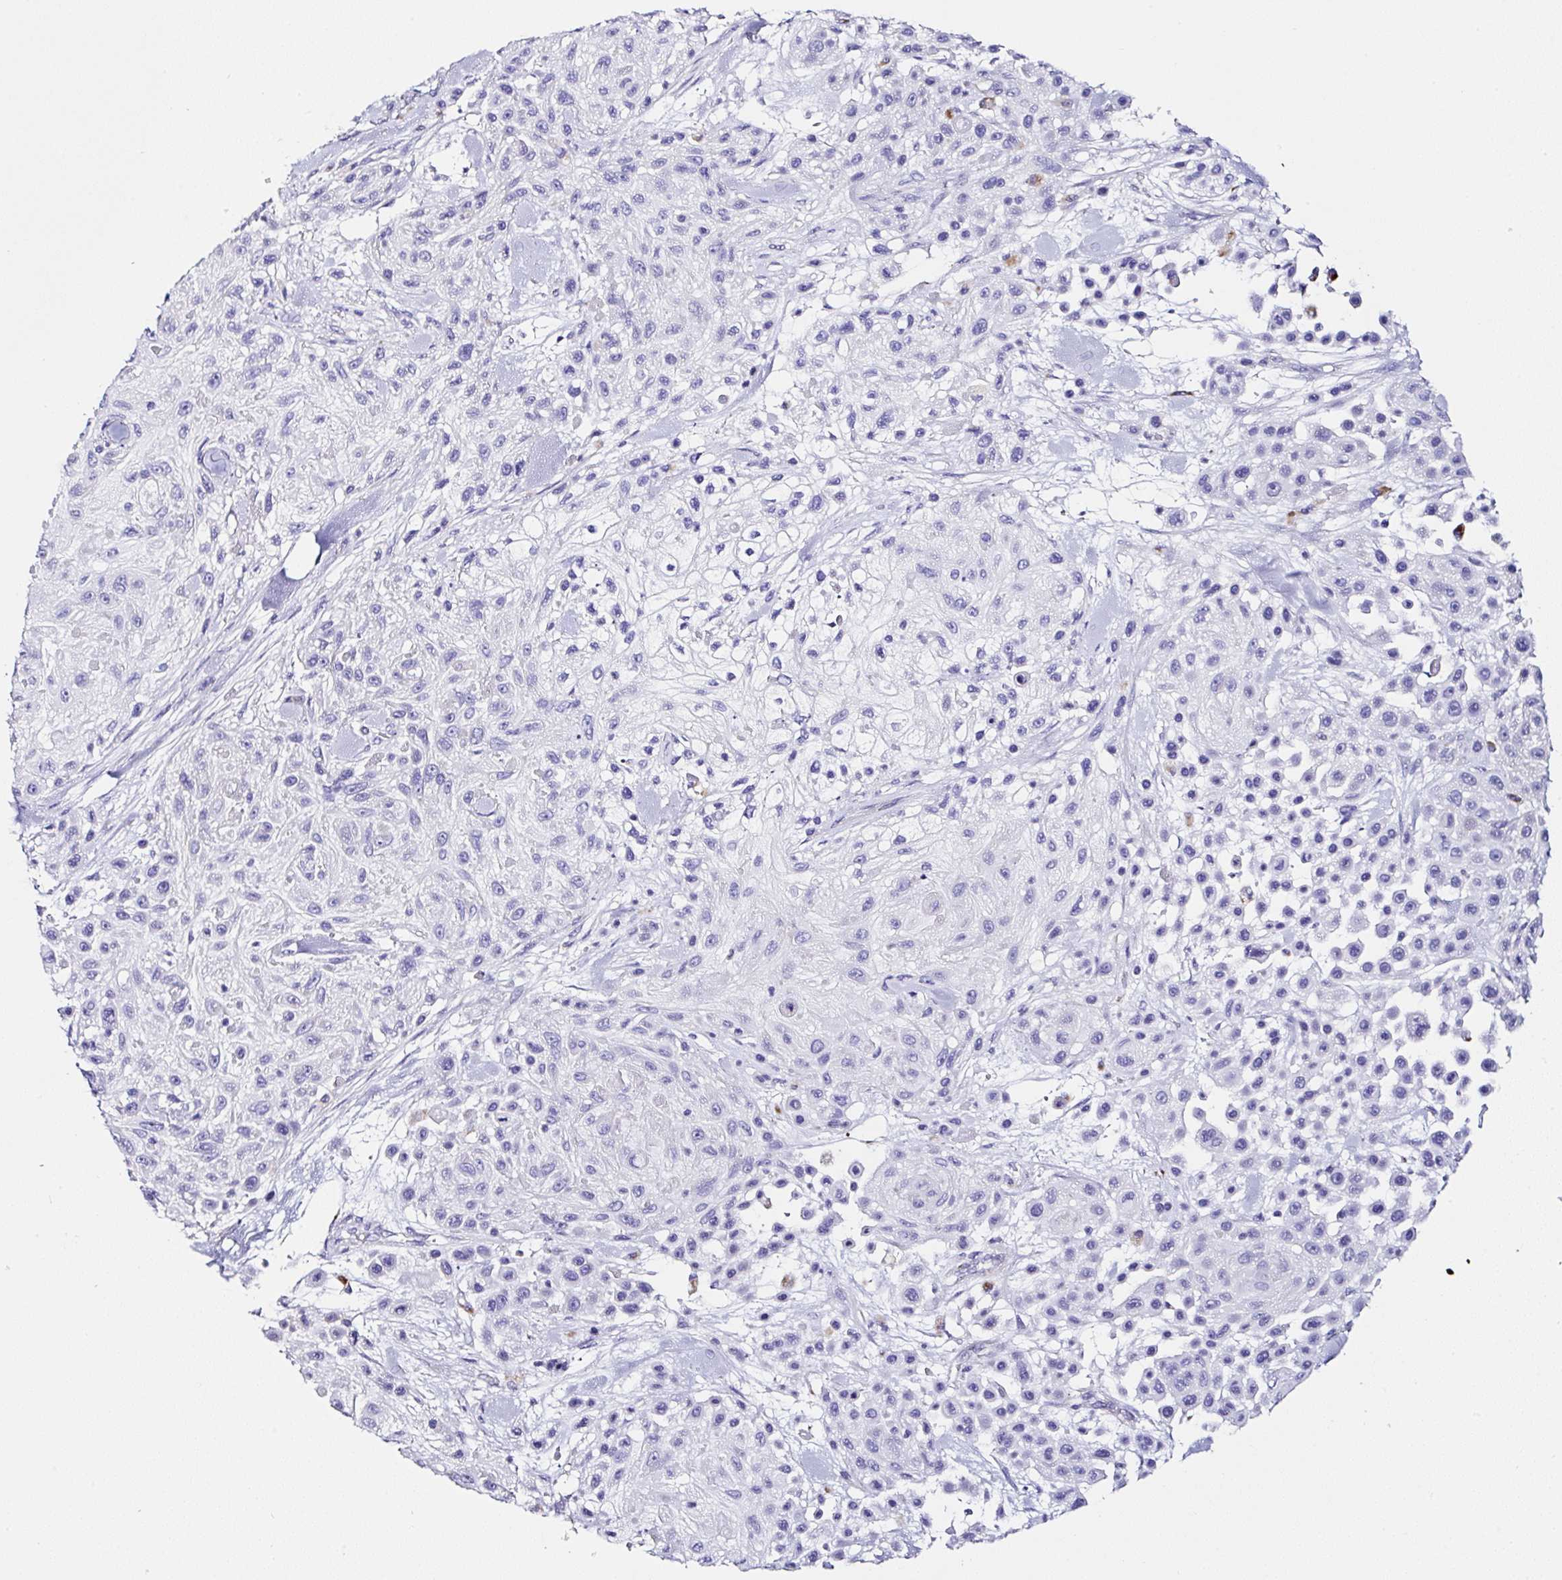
{"staining": {"intensity": "negative", "quantity": "none", "location": "none"}, "tissue": "skin cancer", "cell_type": "Tumor cells", "image_type": "cancer", "snomed": [{"axis": "morphology", "description": "Squamous cell carcinoma, NOS"}, {"axis": "topography", "description": "Skin"}], "caption": "IHC of squamous cell carcinoma (skin) exhibits no staining in tumor cells.", "gene": "TMPRSS11E", "patient": {"sex": "male", "age": 67}}